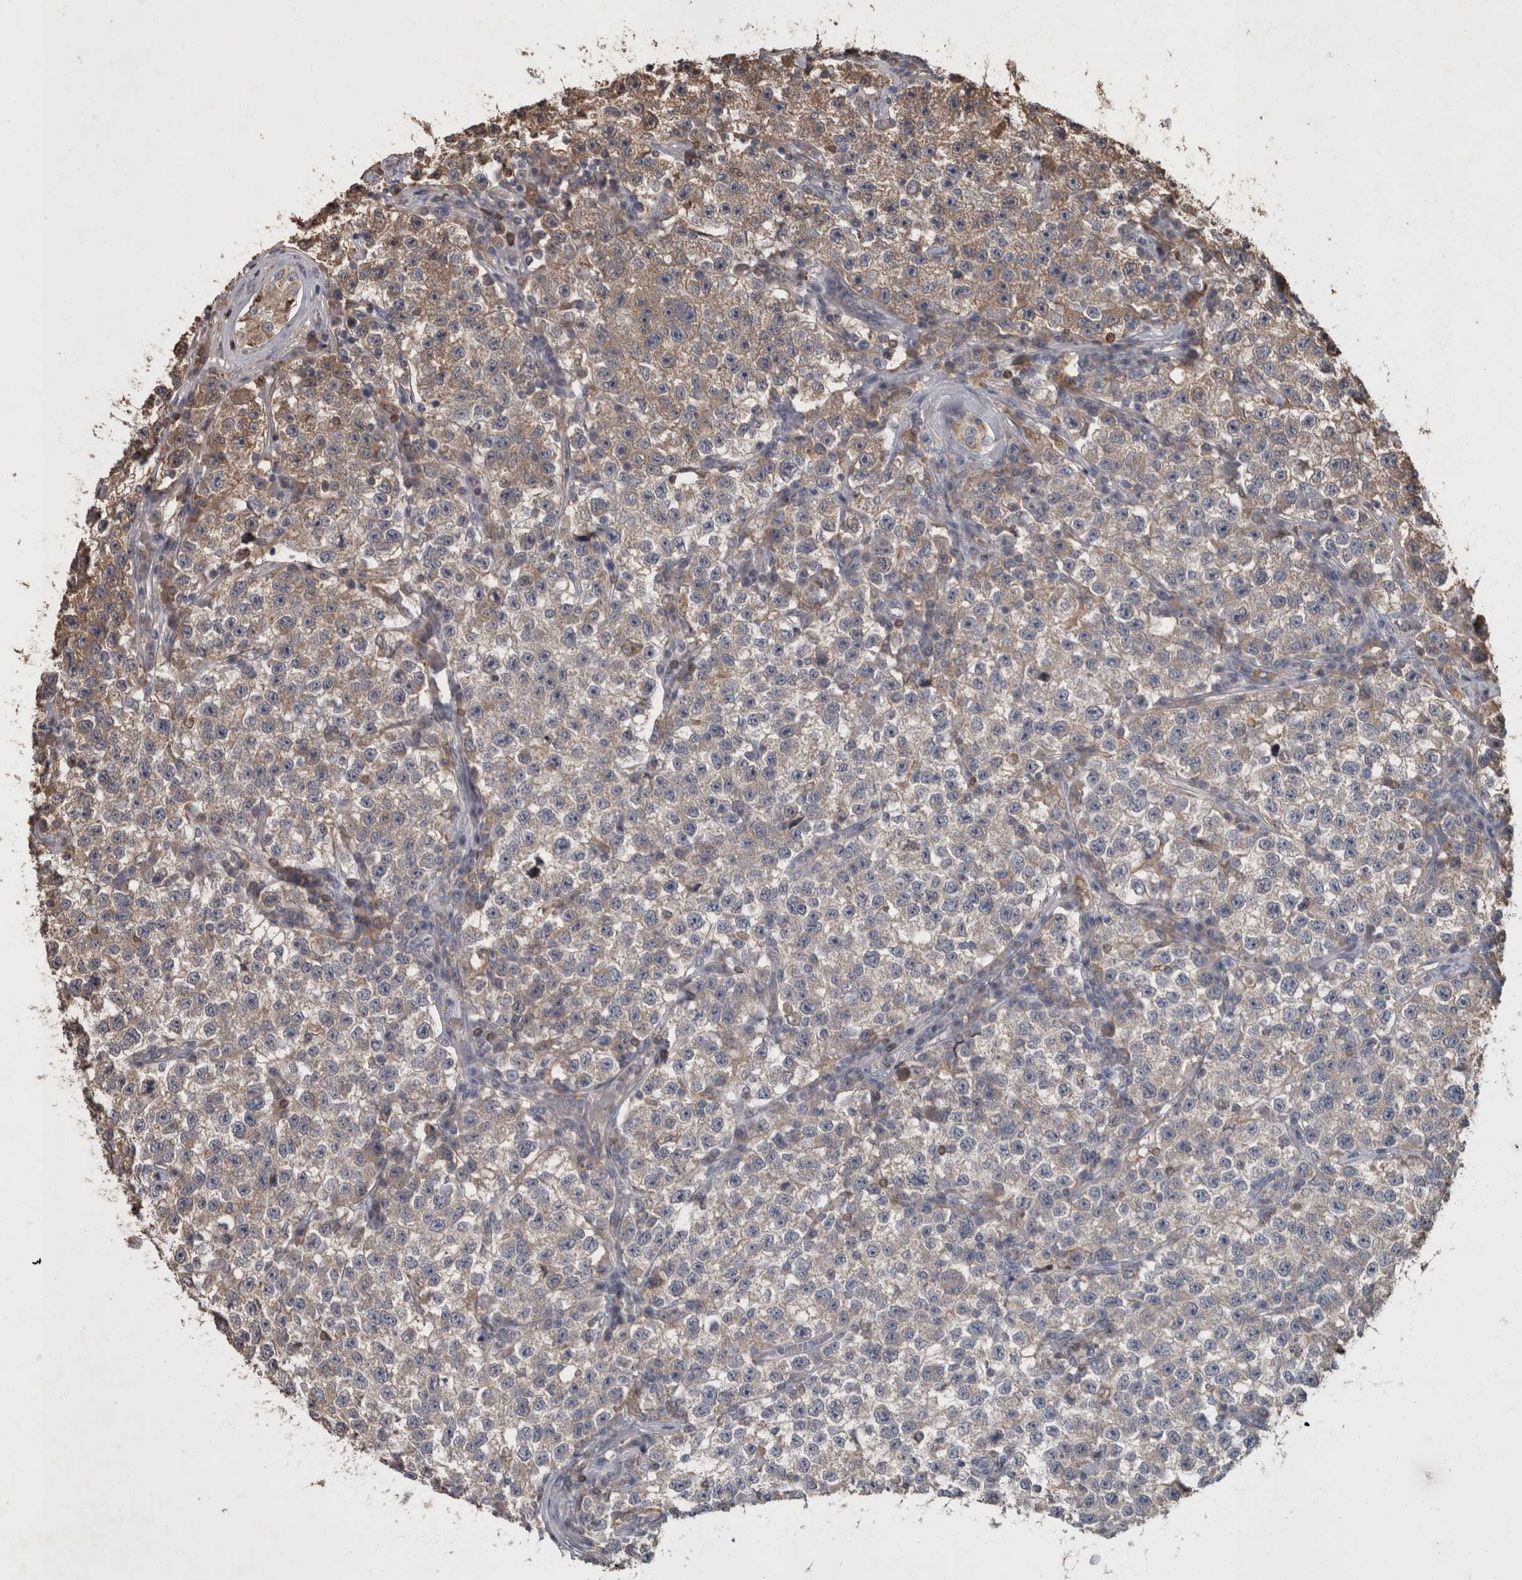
{"staining": {"intensity": "weak", "quantity": "25%-75%", "location": "cytoplasmic/membranous"}, "tissue": "testis cancer", "cell_type": "Tumor cells", "image_type": "cancer", "snomed": [{"axis": "morphology", "description": "Seminoma, NOS"}, {"axis": "topography", "description": "Testis"}], "caption": "Immunohistochemical staining of testis cancer shows low levels of weak cytoplasmic/membranous staining in approximately 25%-75% of tumor cells.", "gene": "PPP1R3C", "patient": {"sex": "male", "age": 22}}